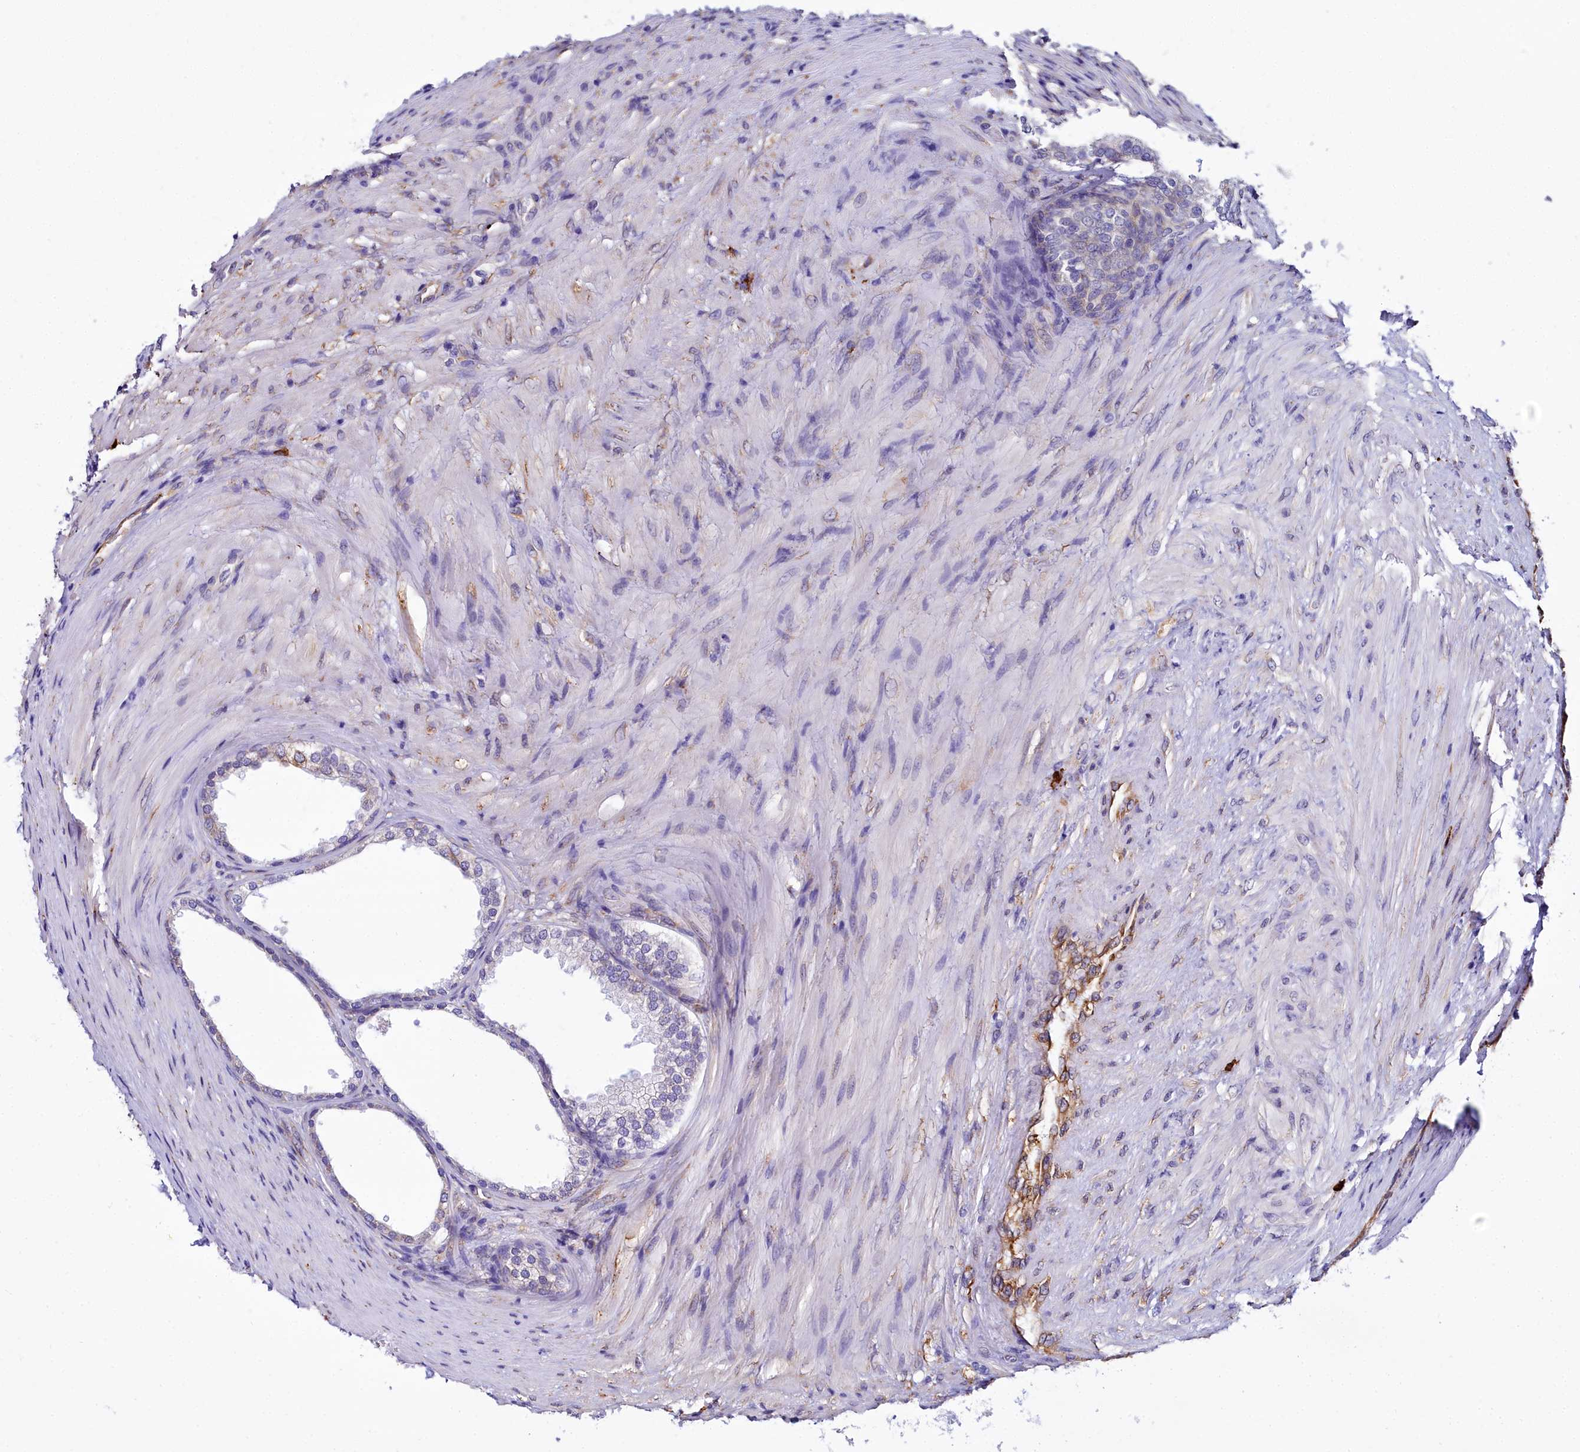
{"staining": {"intensity": "negative", "quantity": "none", "location": "none"}, "tissue": "prostate", "cell_type": "Glandular cells", "image_type": "normal", "snomed": [{"axis": "morphology", "description": "Normal tissue, NOS"}, {"axis": "topography", "description": "Prostate"}], "caption": "IHC histopathology image of unremarkable prostate: human prostate stained with DAB (3,3'-diaminobenzidine) reveals no significant protein staining in glandular cells.", "gene": "TXNDC5", "patient": {"sex": "male", "age": 76}}